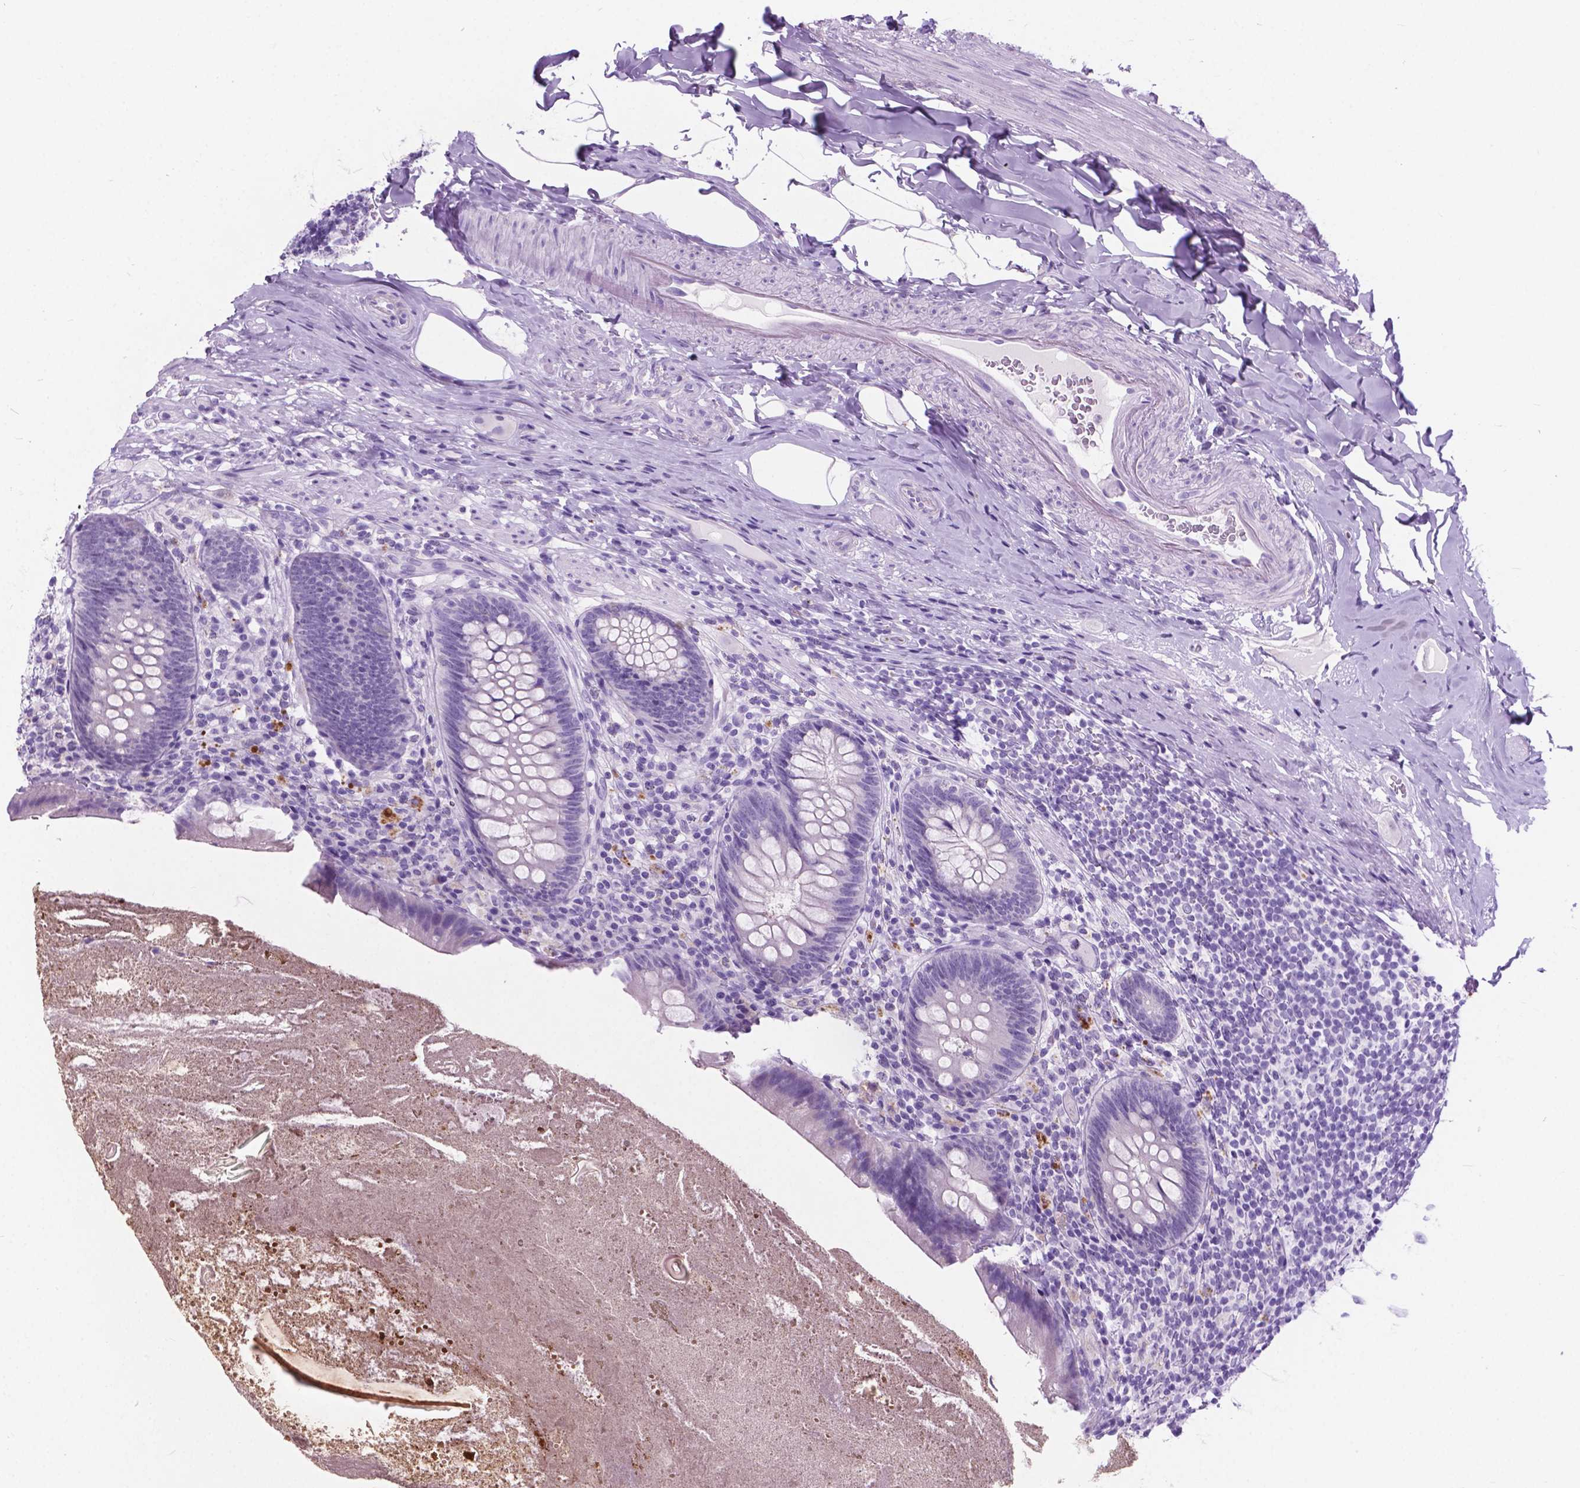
{"staining": {"intensity": "negative", "quantity": "none", "location": "none"}, "tissue": "appendix", "cell_type": "Glandular cells", "image_type": "normal", "snomed": [{"axis": "morphology", "description": "Normal tissue, NOS"}, {"axis": "topography", "description": "Appendix"}], "caption": "Human appendix stained for a protein using immunohistochemistry demonstrates no staining in glandular cells.", "gene": "ARMS2", "patient": {"sex": "male", "age": 47}}